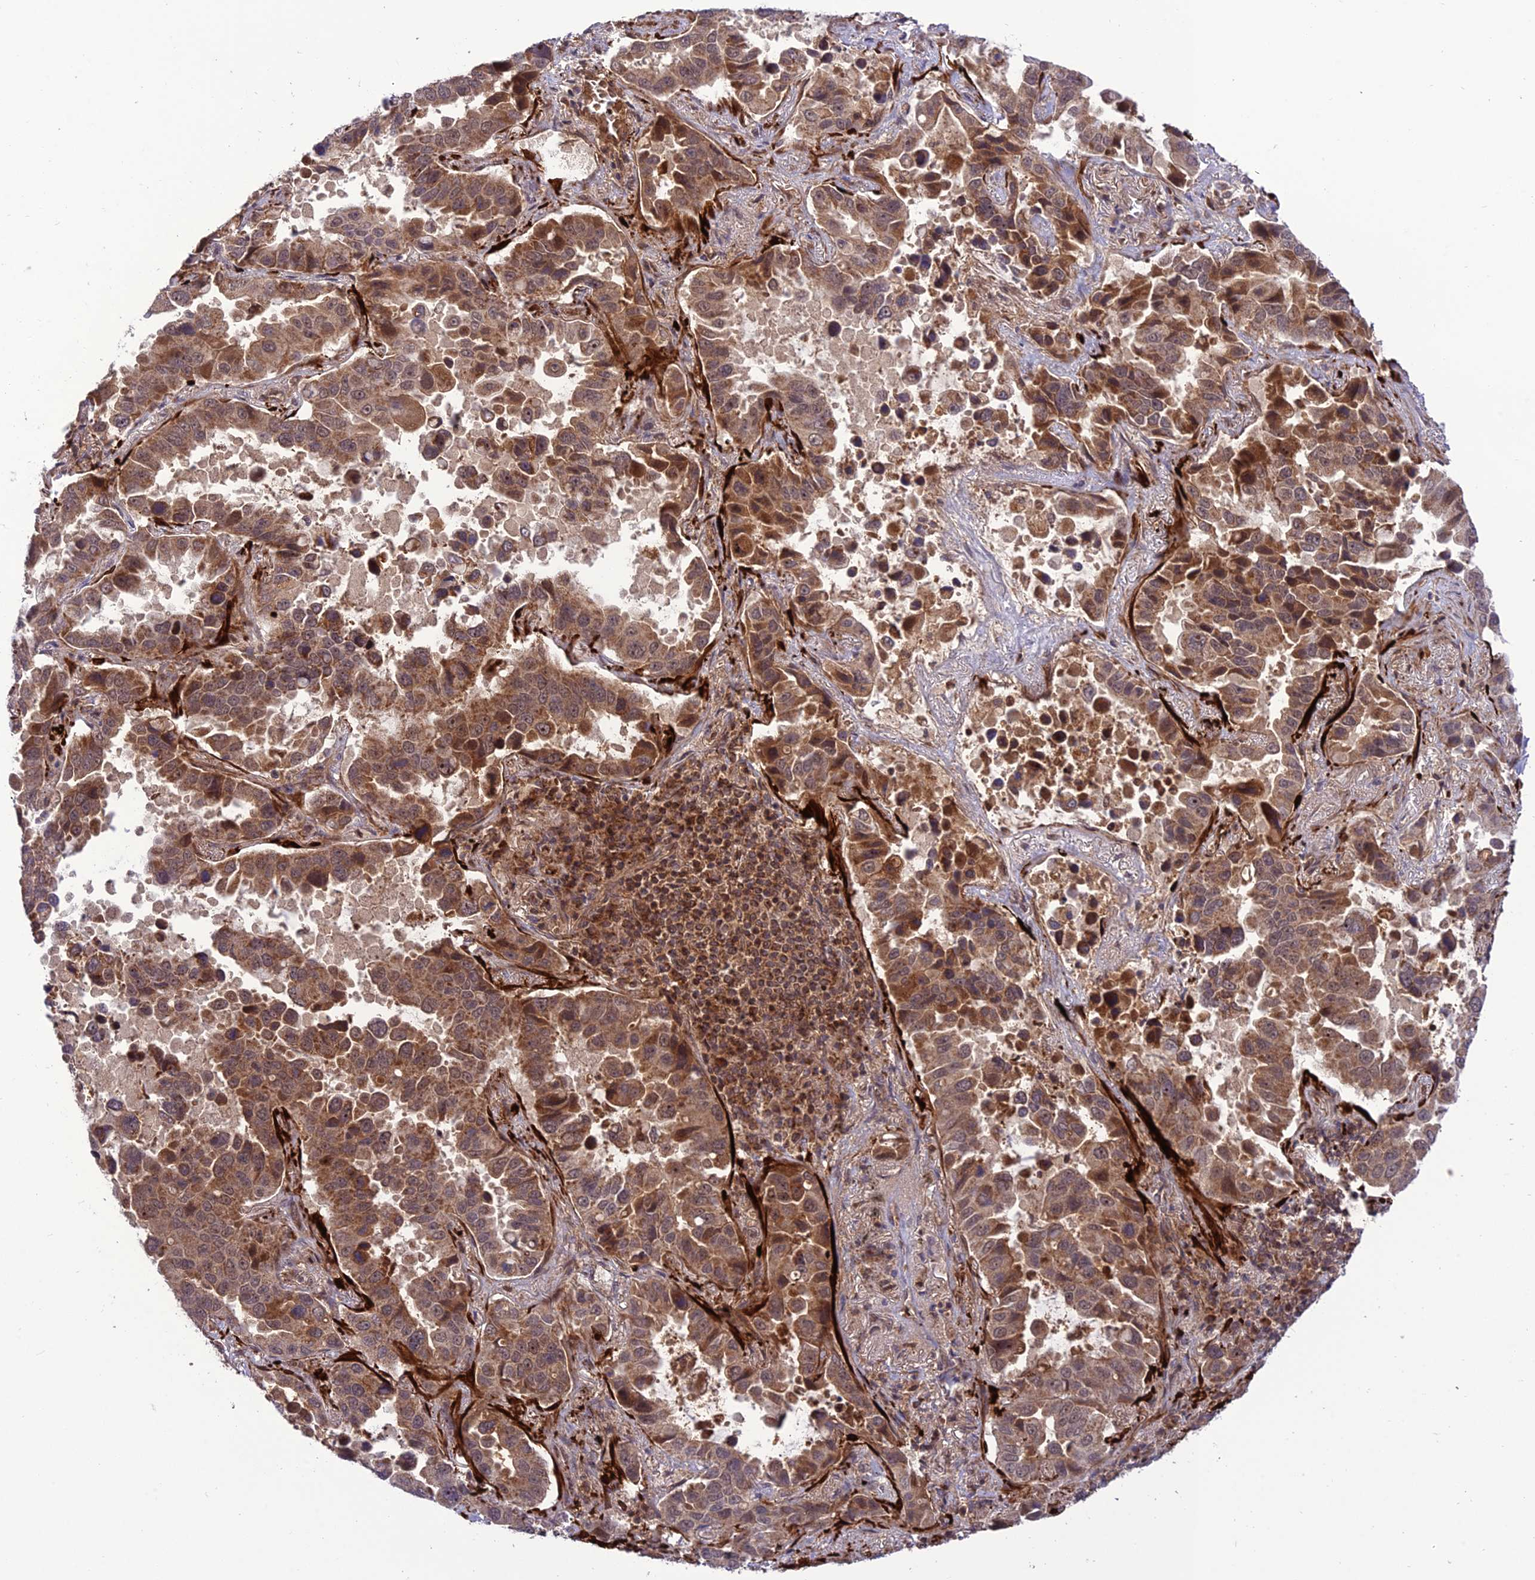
{"staining": {"intensity": "moderate", "quantity": ">75%", "location": "cytoplasmic/membranous,nuclear"}, "tissue": "lung cancer", "cell_type": "Tumor cells", "image_type": "cancer", "snomed": [{"axis": "morphology", "description": "Adenocarcinoma, NOS"}, {"axis": "topography", "description": "Lung"}], "caption": "Protein expression analysis of lung adenocarcinoma demonstrates moderate cytoplasmic/membranous and nuclear positivity in about >75% of tumor cells.", "gene": "NDUFC1", "patient": {"sex": "male", "age": 64}}